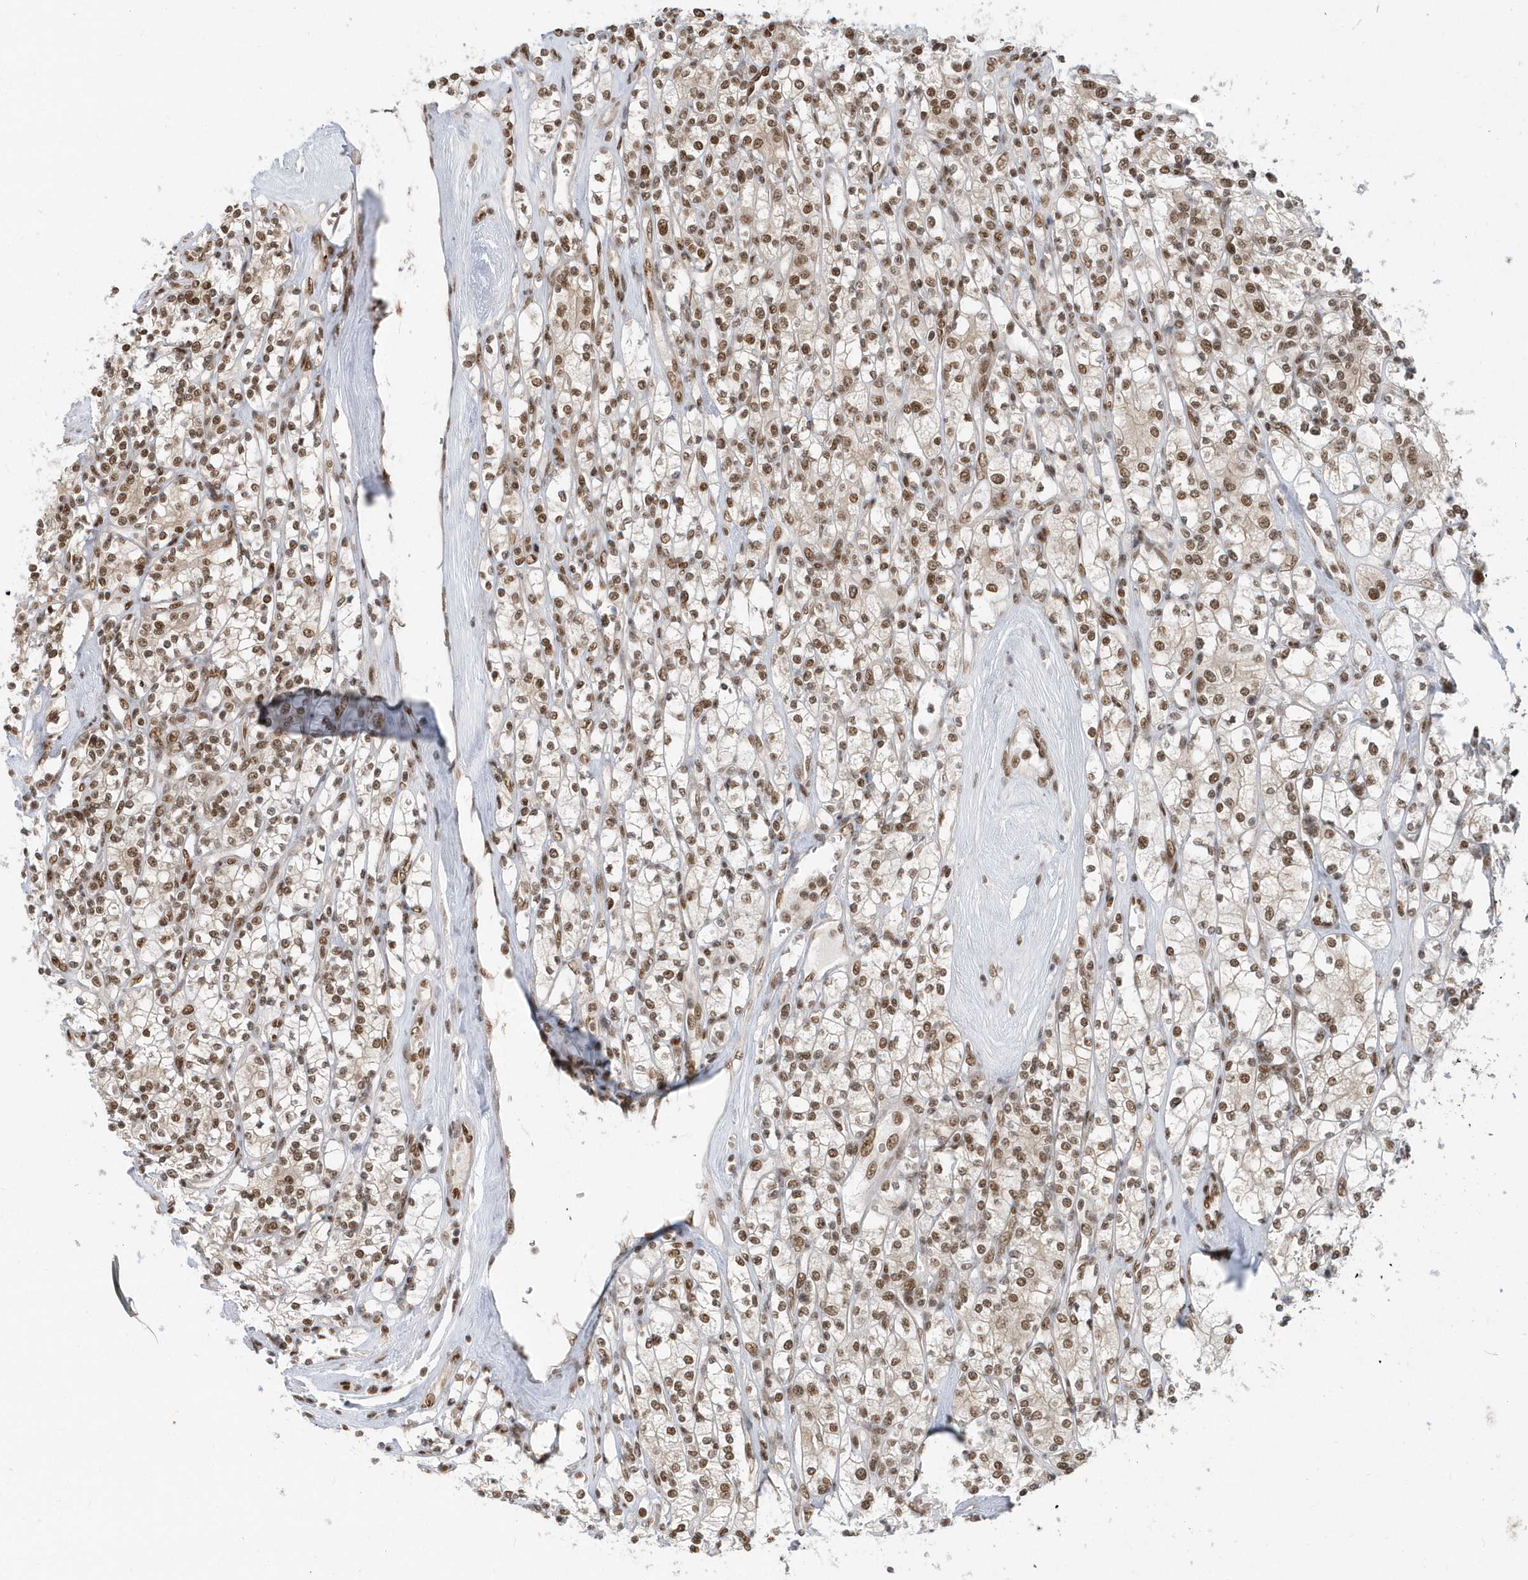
{"staining": {"intensity": "moderate", "quantity": ">75%", "location": "nuclear"}, "tissue": "renal cancer", "cell_type": "Tumor cells", "image_type": "cancer", "snomed": [{"axis": "morphology", "description": "Adenocarcinoma, NOS"}, {"axis": "topography", "description": "Kidney"}], "caption": "This image shows IHC staining of renal cancer (adenocarcinoma), with medium moderate nuclear staining in approximately >75% of tumor cells.", "gene": "SEPHS1", "patient": {"sex": "male", "age": 77}}